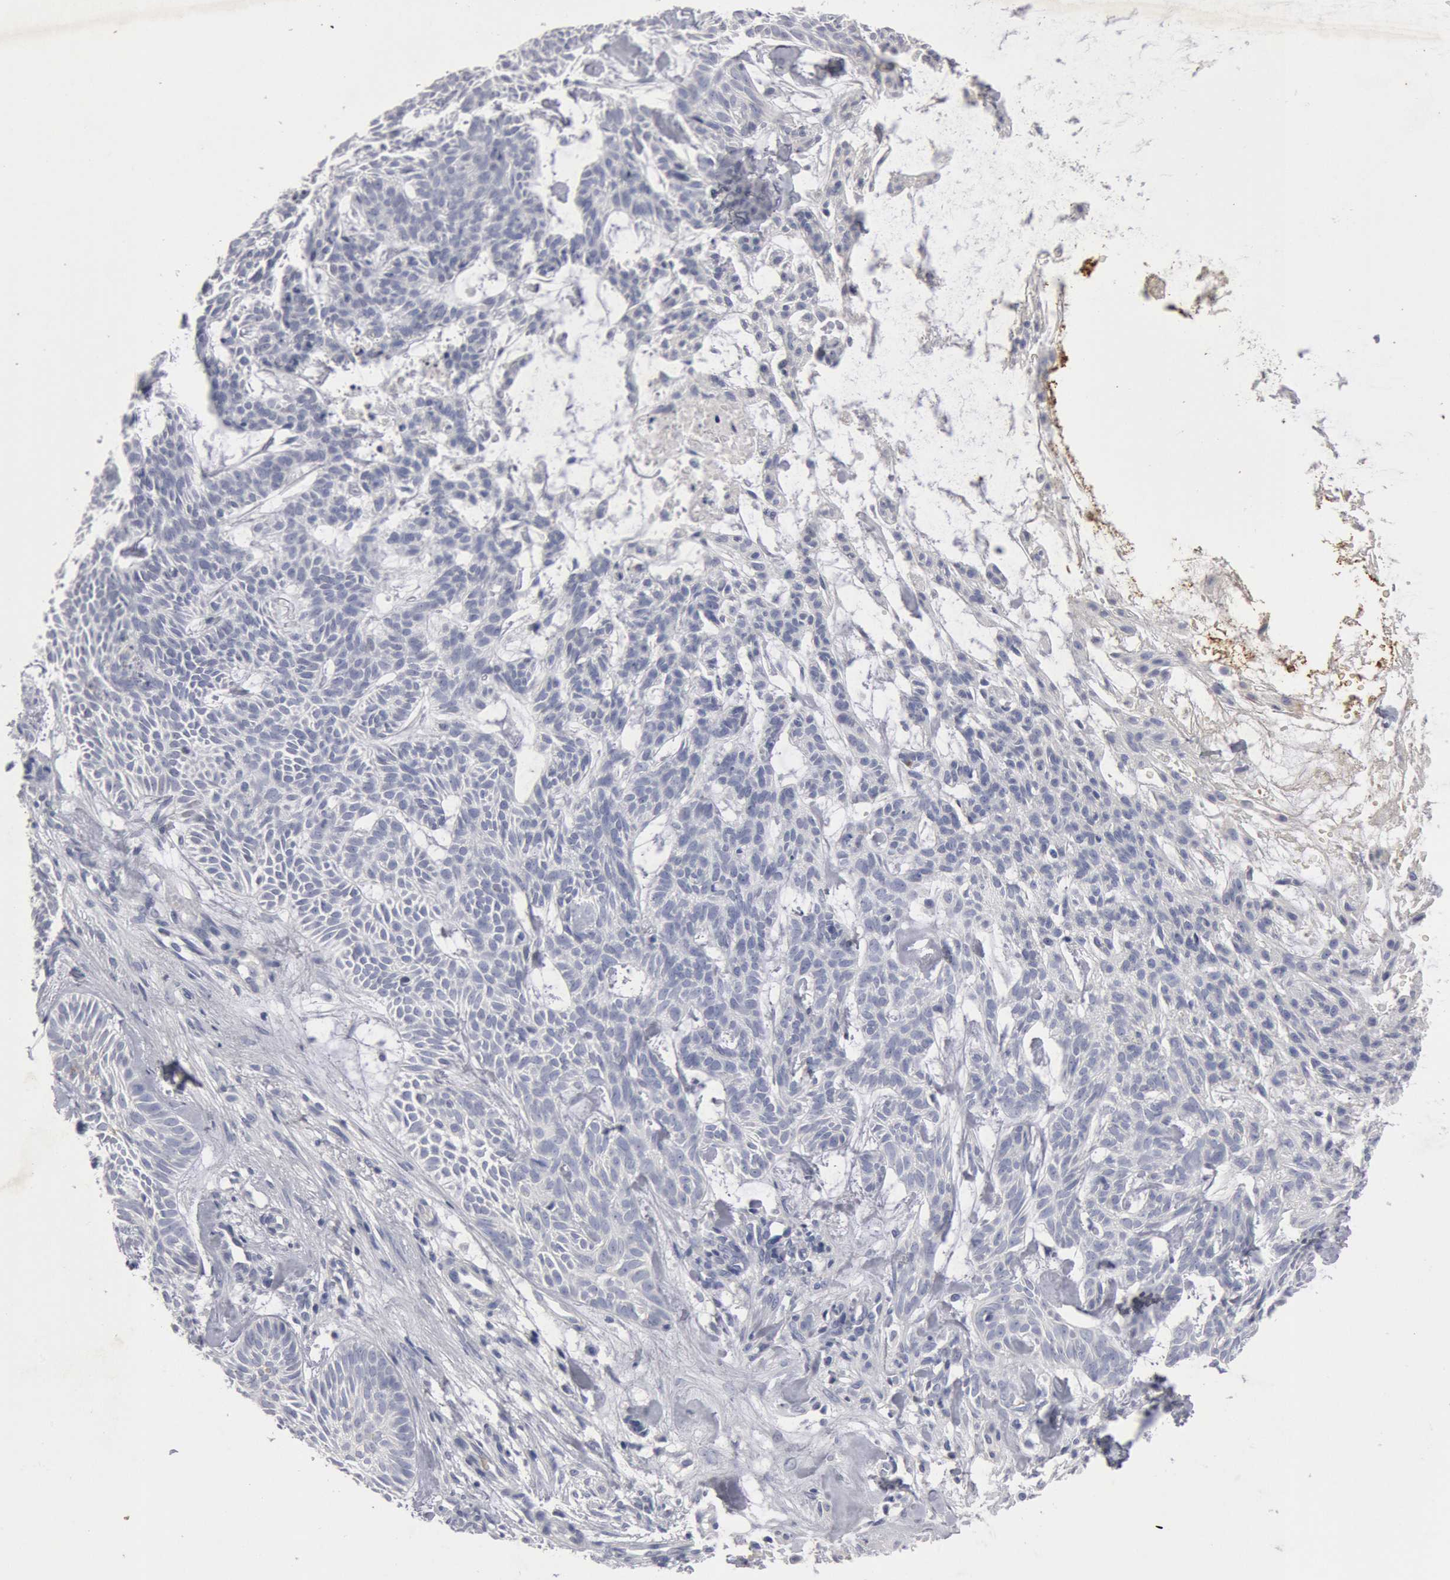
{"staining": {"intensity": "negative", "quantity": "none", "location": "none"}, "tissue": "skin cancer", "cell_type": "Tumor cells", "image_type": "cancer", "snomed": [{"axis": "morphology", "description": "Basal cell carcinoma"}, {"axis": "topography", "description": "Skin"}], "caption": "Immunohistochemical staining of basal cell carcinoma (skin) shows no significant expression in tumor cells.", "gene": "FOXA2", "patient": {"sex": "male", "age": 75}}